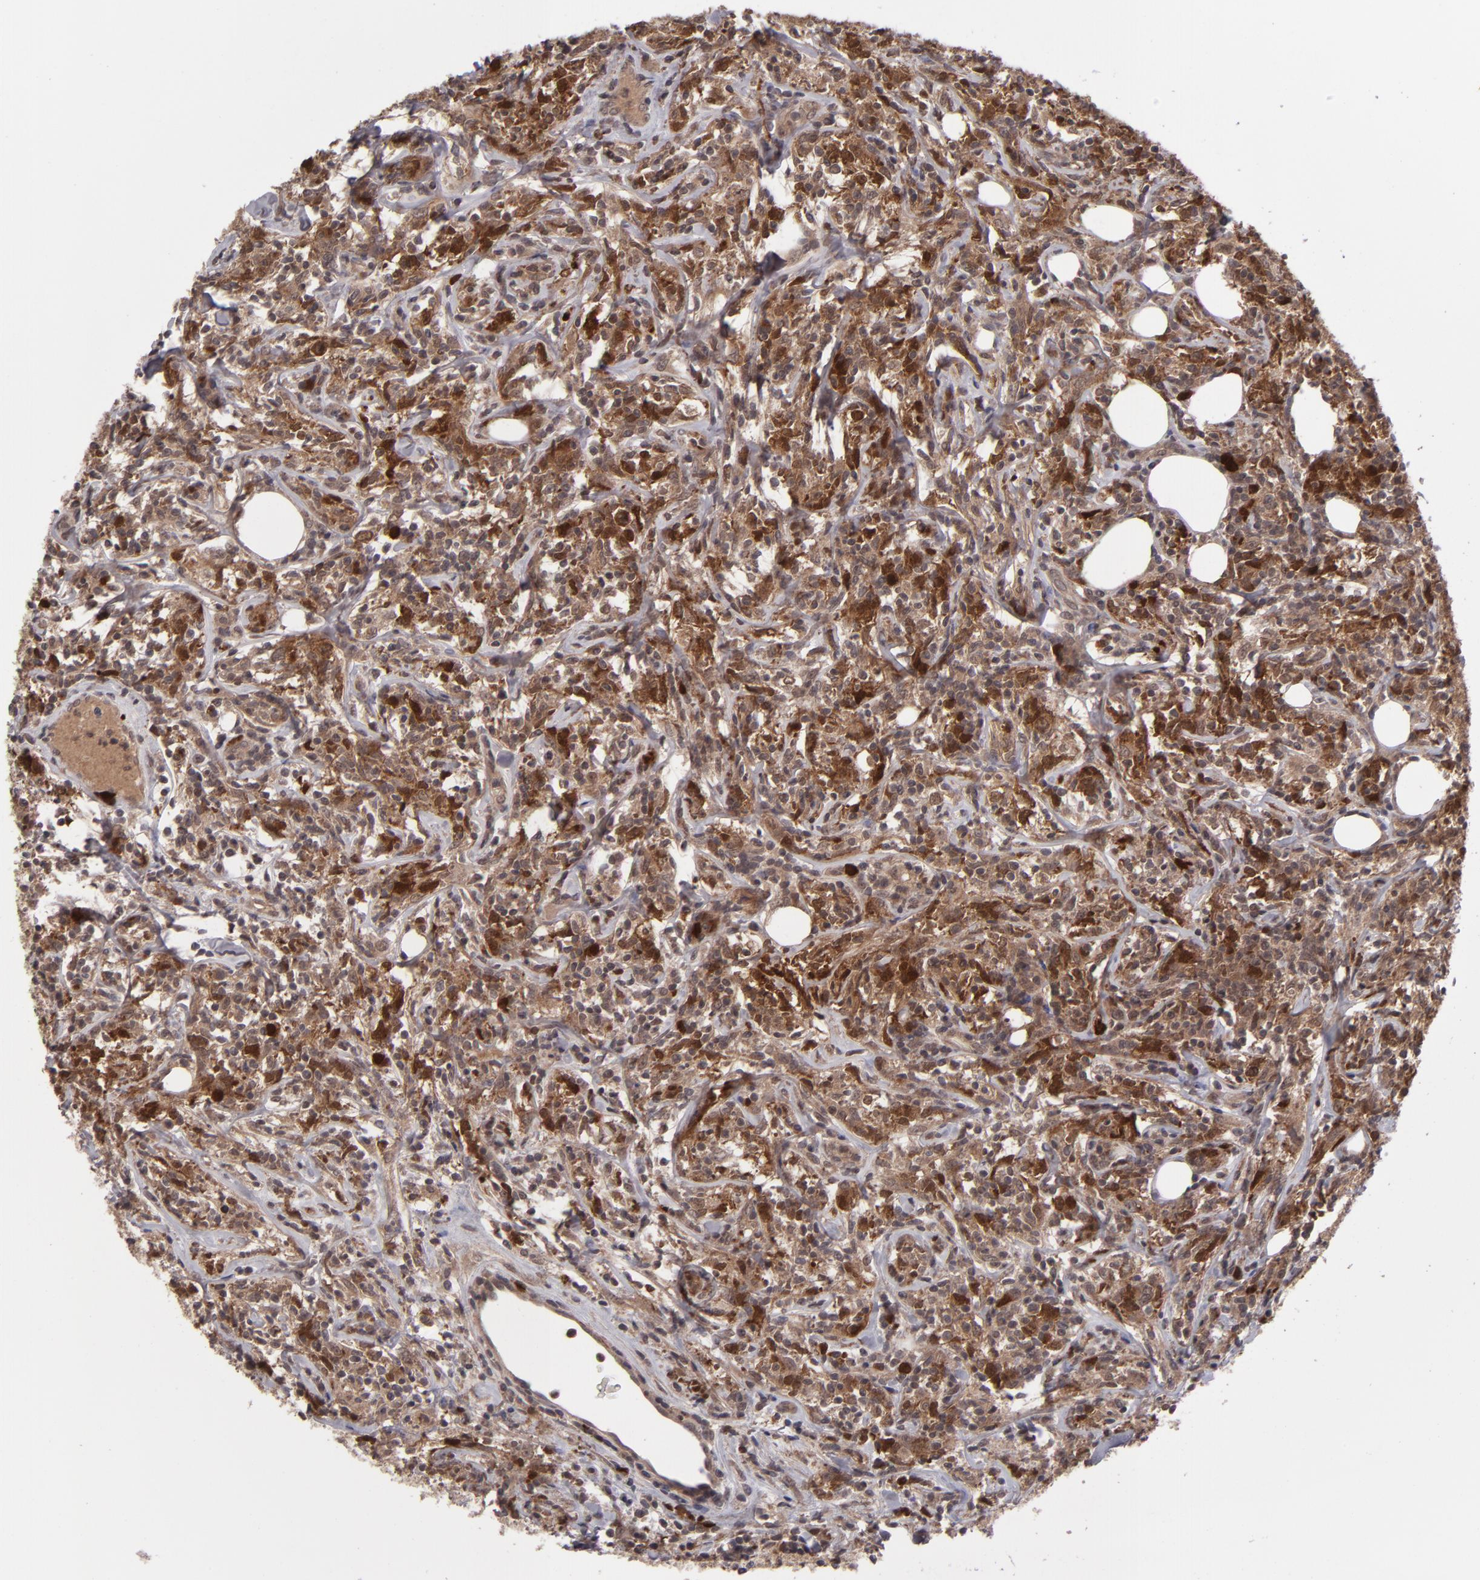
{"staining": {"intensity": "strong", "quantity": ">75%", "location": "cytoplasmic/membranous,nuclear"}, "tissue": "lymphoma", "cell_type": "Tumor cells", "image_type": "cancer", "snomed": [{"axis": "morphology", "description": "Malignant lymphoma, non-Hodgkin's type, High grade"}, {"axis": "topography", "description": "Lymph node"}], "caption": "Immunohistochemistry staining of lymphoma, which demonstrates high levels of strong cytoplasmic/membranous and nuclear staining in about >75% of tumor cells indicating strong cytoplasmic/membranous and nuclear protein positivity. The staining was performed using DAB (3,3'-diaminobenzidine) (brown) for protein detection and nuclei were counterstained in hematoxylin (blue).", "gene": "TYMS", "patient": {"sex": "female", "age": 84}}